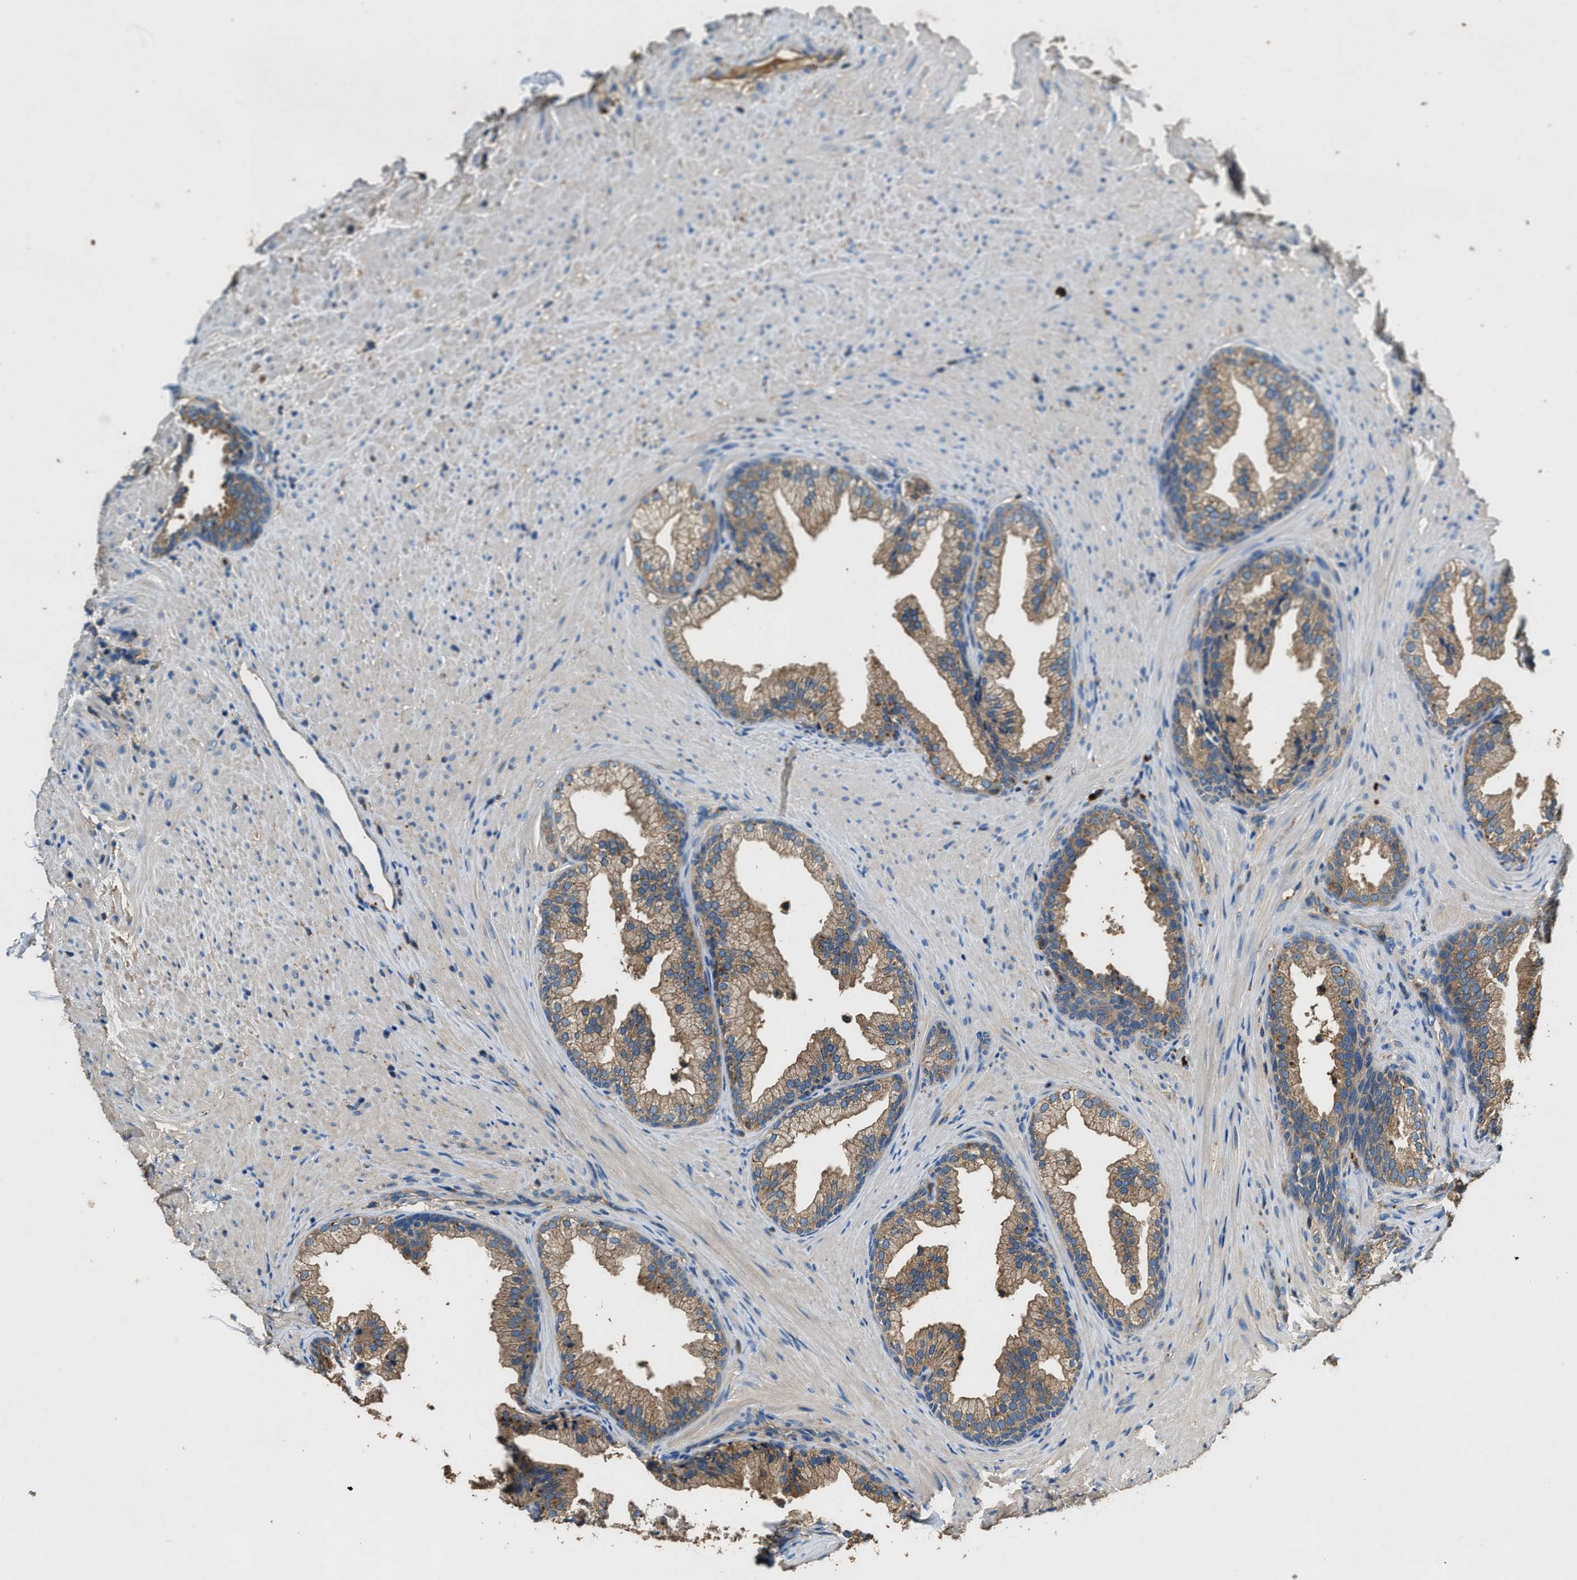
{"staining": {"intensity": "weak", "quantity": ">75%", "location": "cytoplasmic/membranous"}, "tissue": "prostate", "cell_type": "Glandular cells", "image_type": "normal", "snomed": [{"axis": "morphology", "description": "Normal tissue, NOS"}, {"axis": "topography", "description": "Prostate"}], "caption": "A micrograph showing weak cytoplasmic/membranous staining in approximately >75% of glandular cells in normal prostate, as visualized by brown immunohistochemical staining.", "gene": "BLOC1S1", "patient": {"sex": "male", "age": 76}}